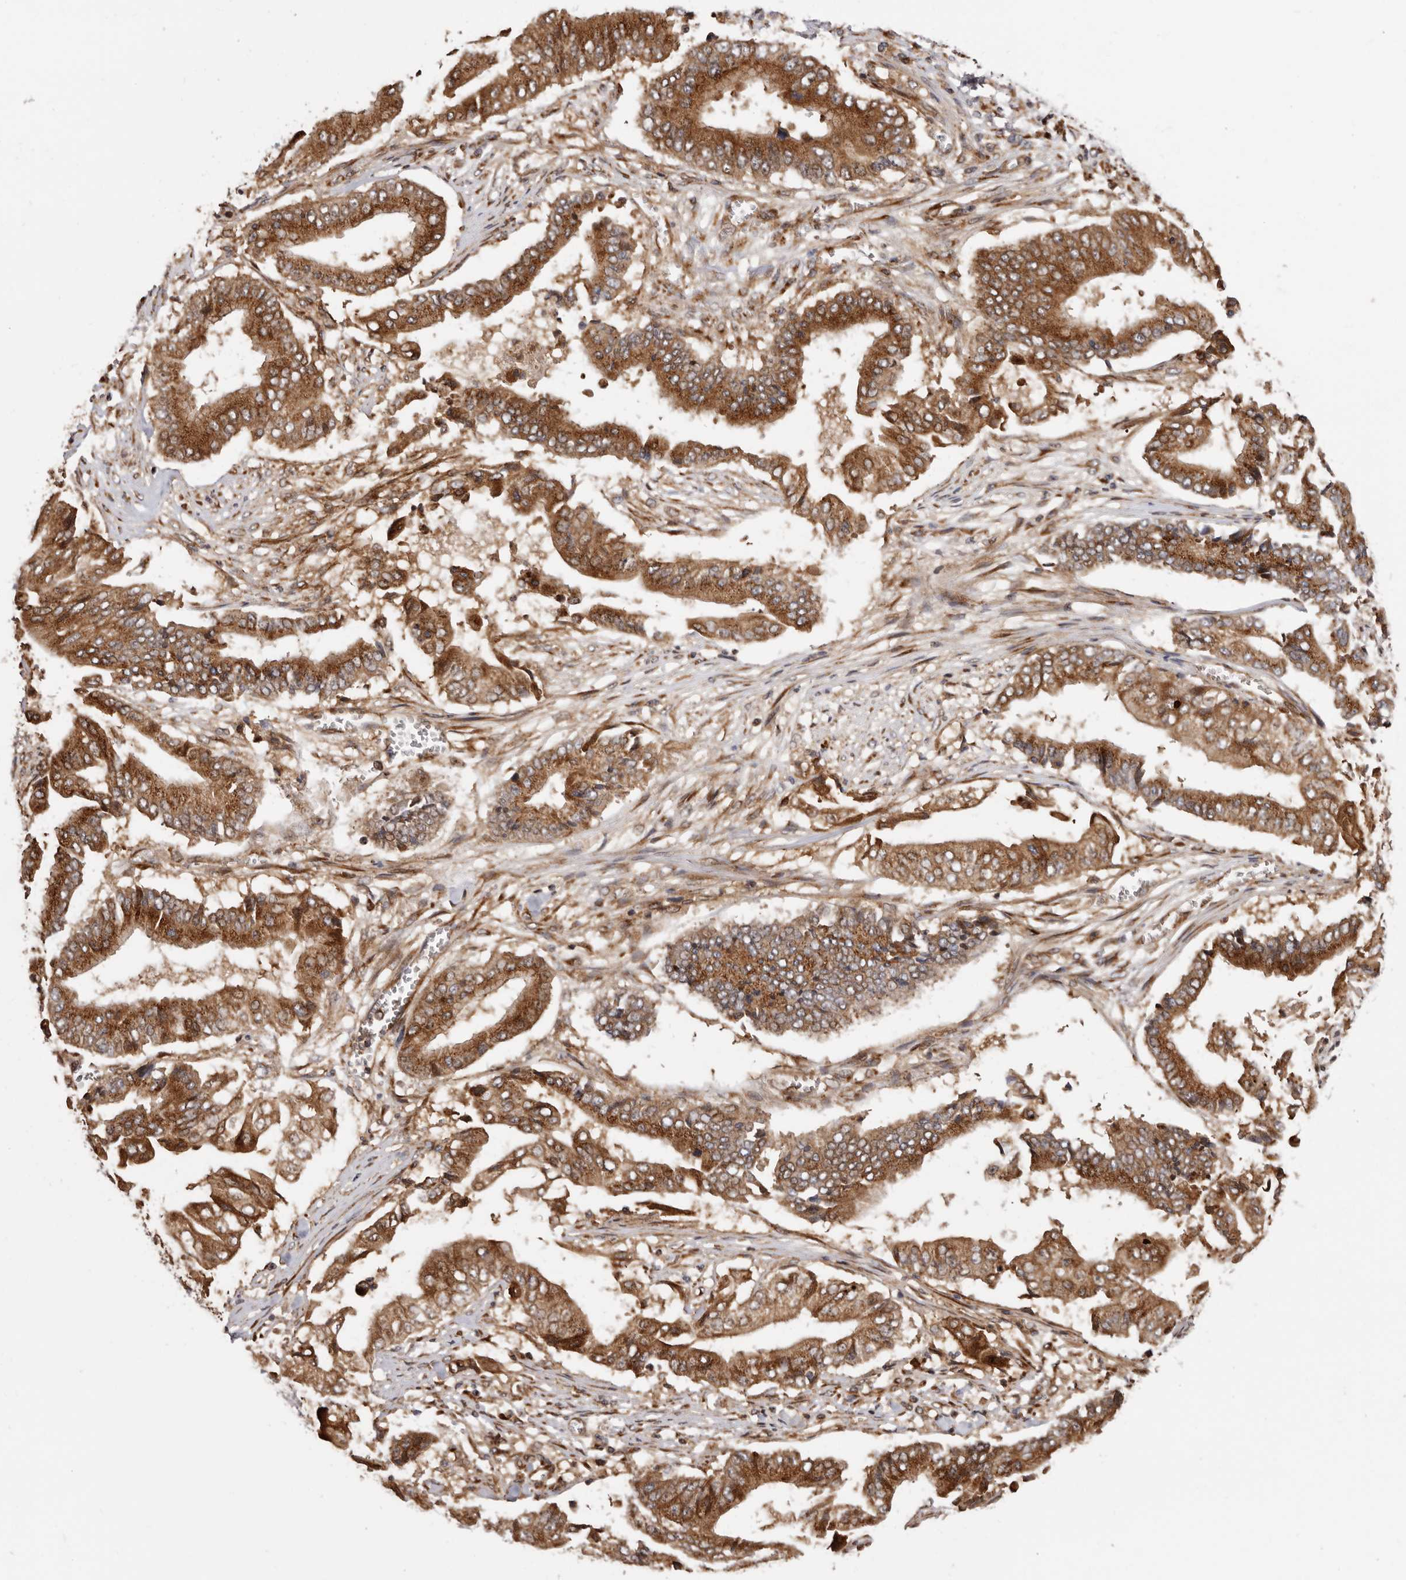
{"staining": {"intensity": "strong", "quantity": ">75%", "location": "cytoplasmic/membranous"}, "tissue": "pancreatic cancer", "cell_type": "Tumor cells", "image_type": "cancer", "snomed": [{"axis": "morphology", "description": "Adenocarcinoma, NOS"}, {"axis": "topography", "description": "Pancreas"}], "caption": "Protein staining displays strong cytoplasmic/membranous expression in about >75% of tumor cells in pancreatic adenocarcinoma. The protein is stained brown, and the nuclei are stained in blue (DAB (3,3'-diaminobenzidine) IHC with brightfield microscopy, high magnification).", "gene": "GPR27", "patient": {"sex": "female", "age": 77}}